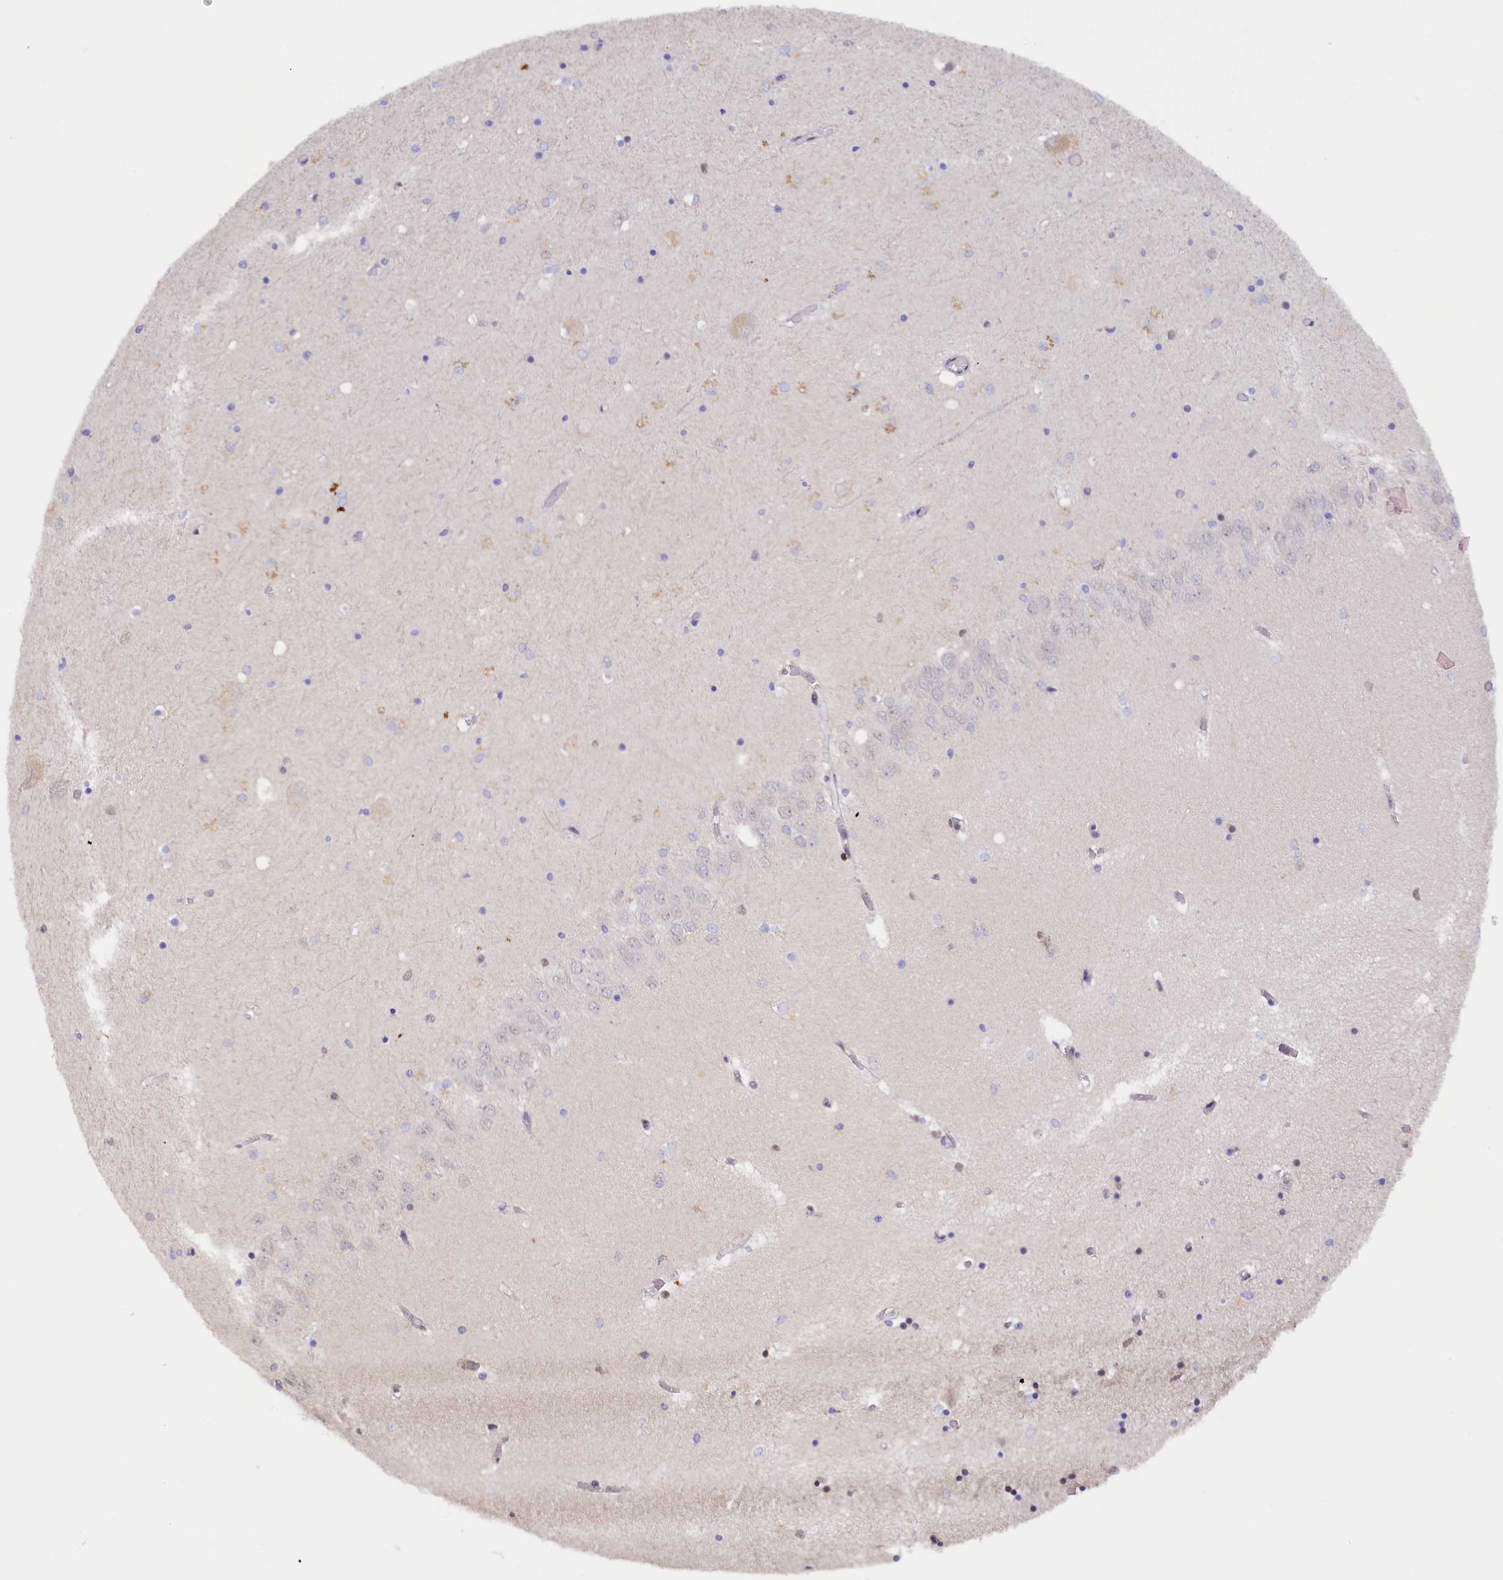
{"staining": {"intensity": "negative", "quantity": "none", "location": "none"}, "tissue": "hippocampus", "cell_type": "Glial cells", "image_type": "normal", "snomed": [{"axis": "morphology", "description": "Normal tissue, NOS"}, {"axis": "topography", "description": "Hippocampus"}], "caption": "IHC of normal hippocampus reveals no expression in glial cells.", "gene": "SEC31B", "patient": {"sex": "male", "age": 70}}